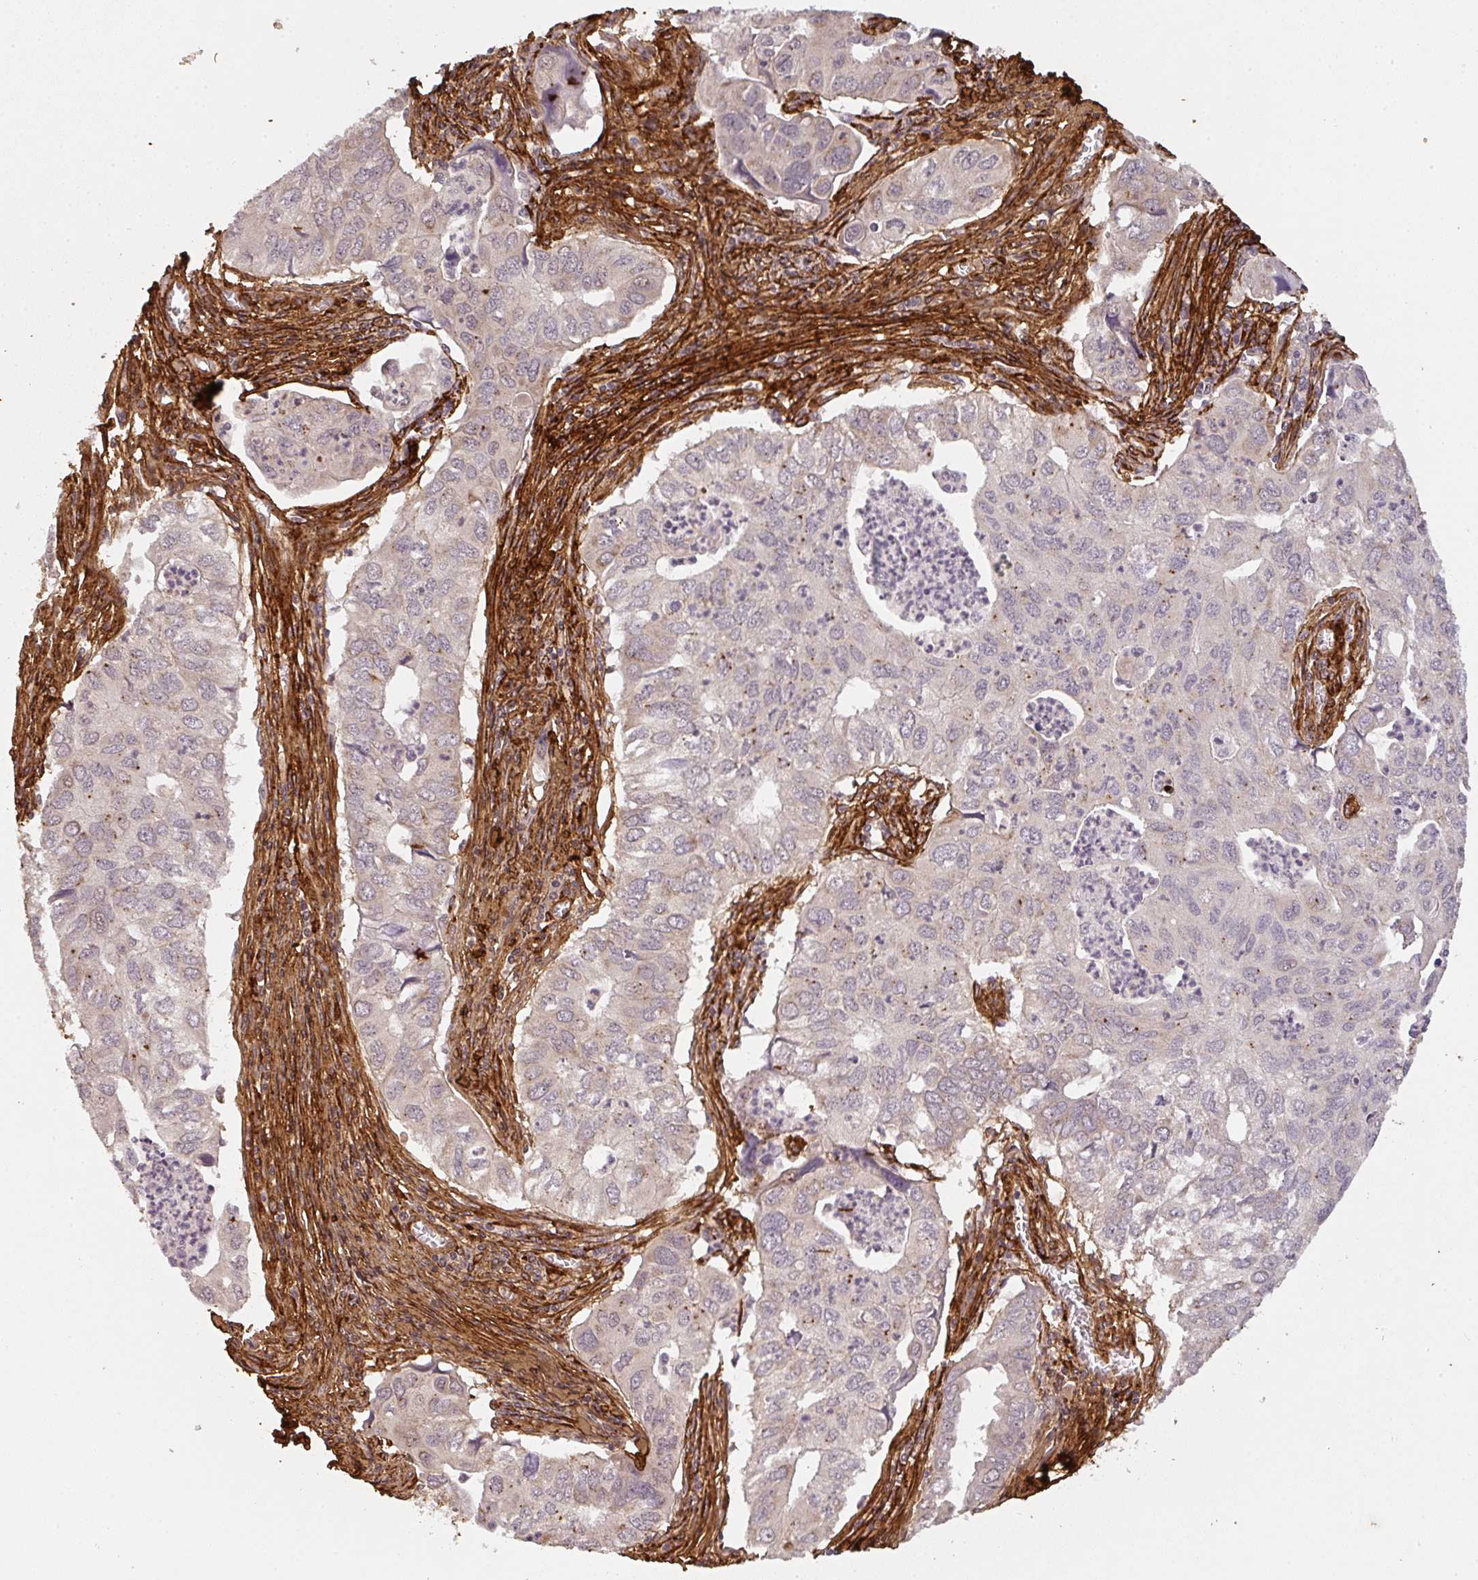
{"staining": {"intensity": "weak", "quantity": "<25%", "location": "cytoplasmic/membranous"}, "tissue": "lung cancer", "cell_type": "Tumor cells", "image_type": "cancer", "snomed": [{"axis": "morphology", "description": "Adenocarcinoma, NOS"}, {"axis": "topography", "description": "Lung"}], "caption": "A photomicrograph of lung adenocarcinoma stained for a protein reveals no brown staining in tumor cells. Brightfield microscopy of IHC stained with DAB (brown) and hematoxylin (blue), captured at high magnification.", "gene": "COL3A1", "patient": {"sex": "male", "age": 48}}